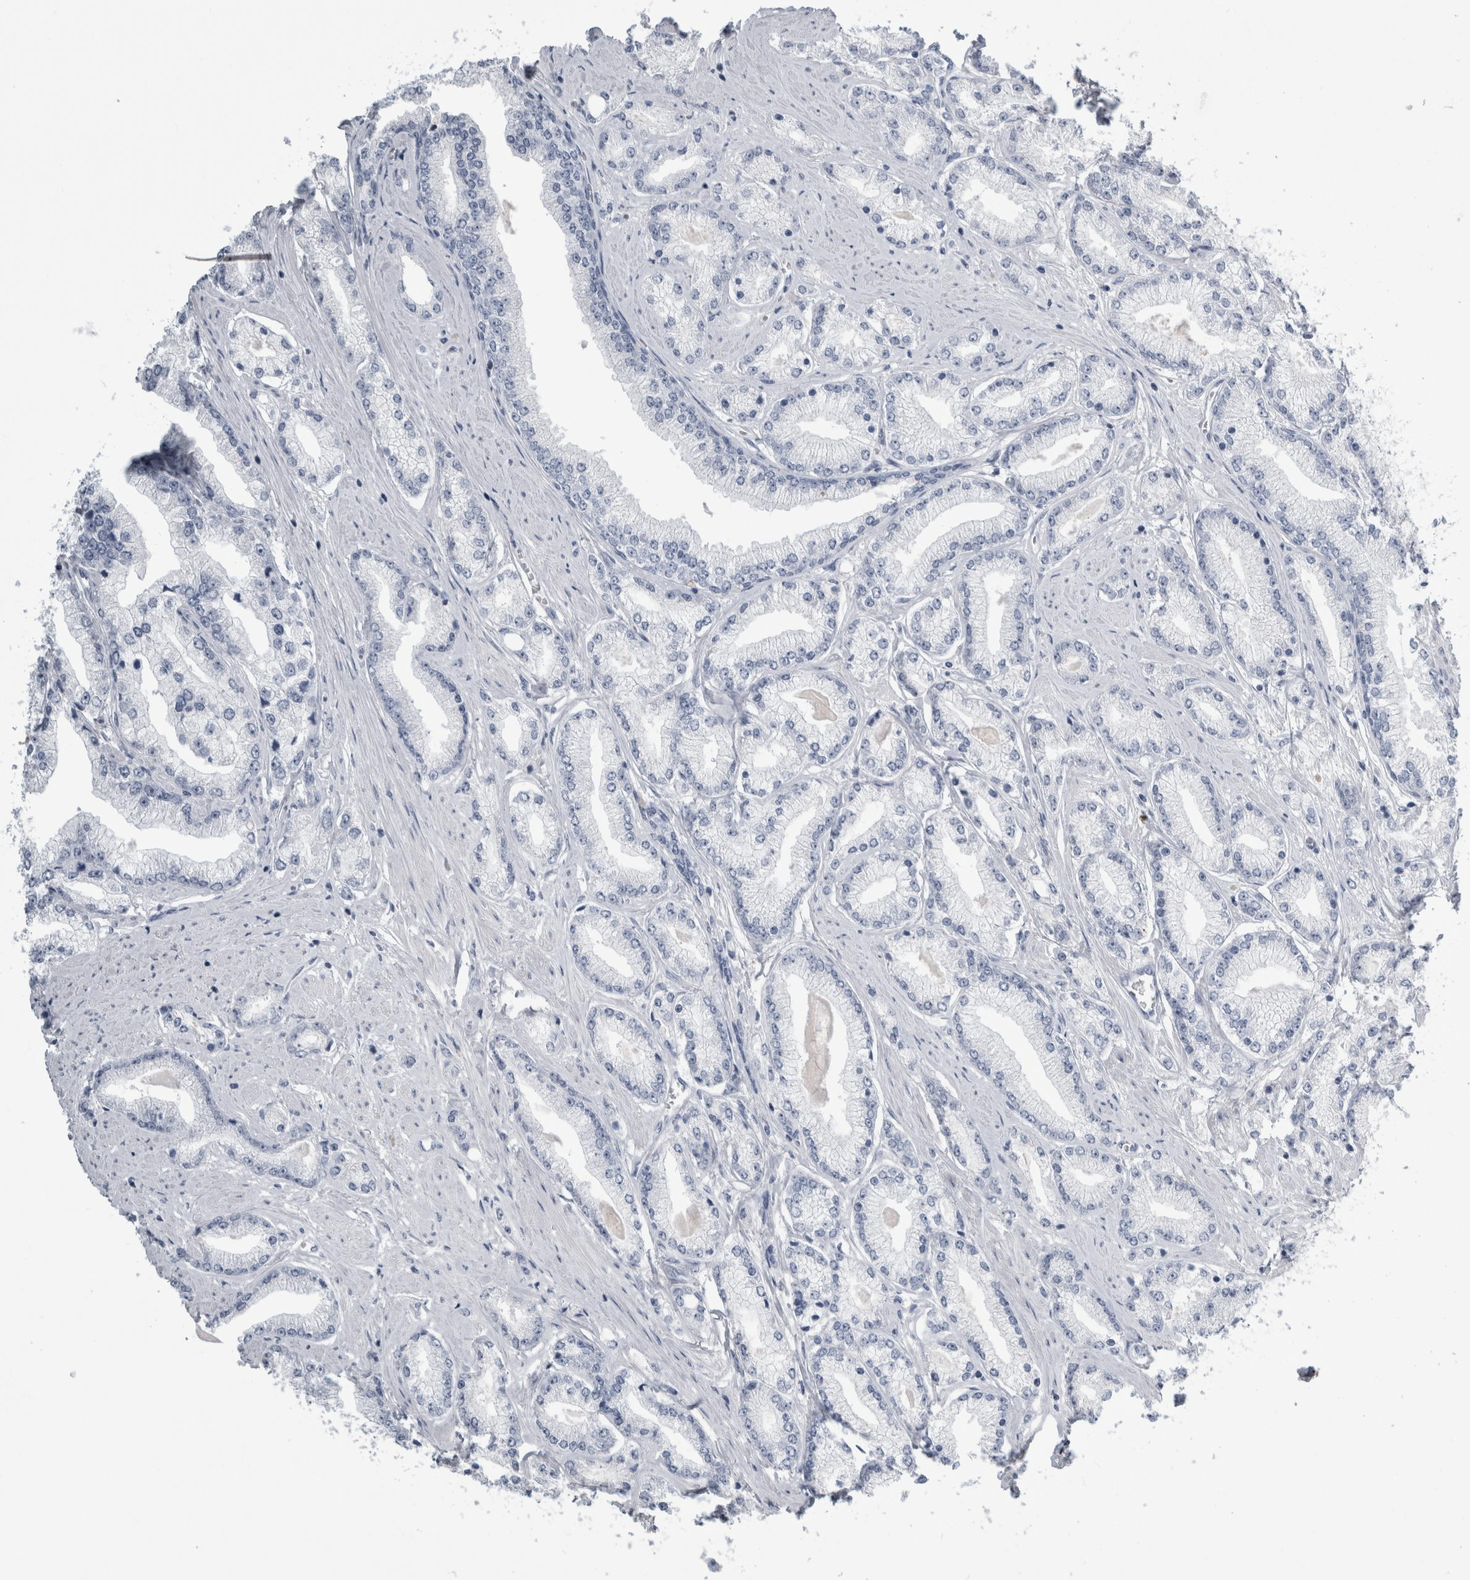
{"staining": {"intensity": "negative", "quantity": "none", "location": "none"}, "tissue": "prostate cancer", "cell_type": "Tumor cells", "image_type": "cancer", "snomed": [{"axis": "morphology", "description": "Adenocarcinoma, Low grade"}, {"axis": "topography", "description": "Prostate"}], "caption": "The micrograph displays no staining of tumor cells in prostate cancer.", "gene": "ANKFY1", "patient": {"sex": "male", "age": 62}}